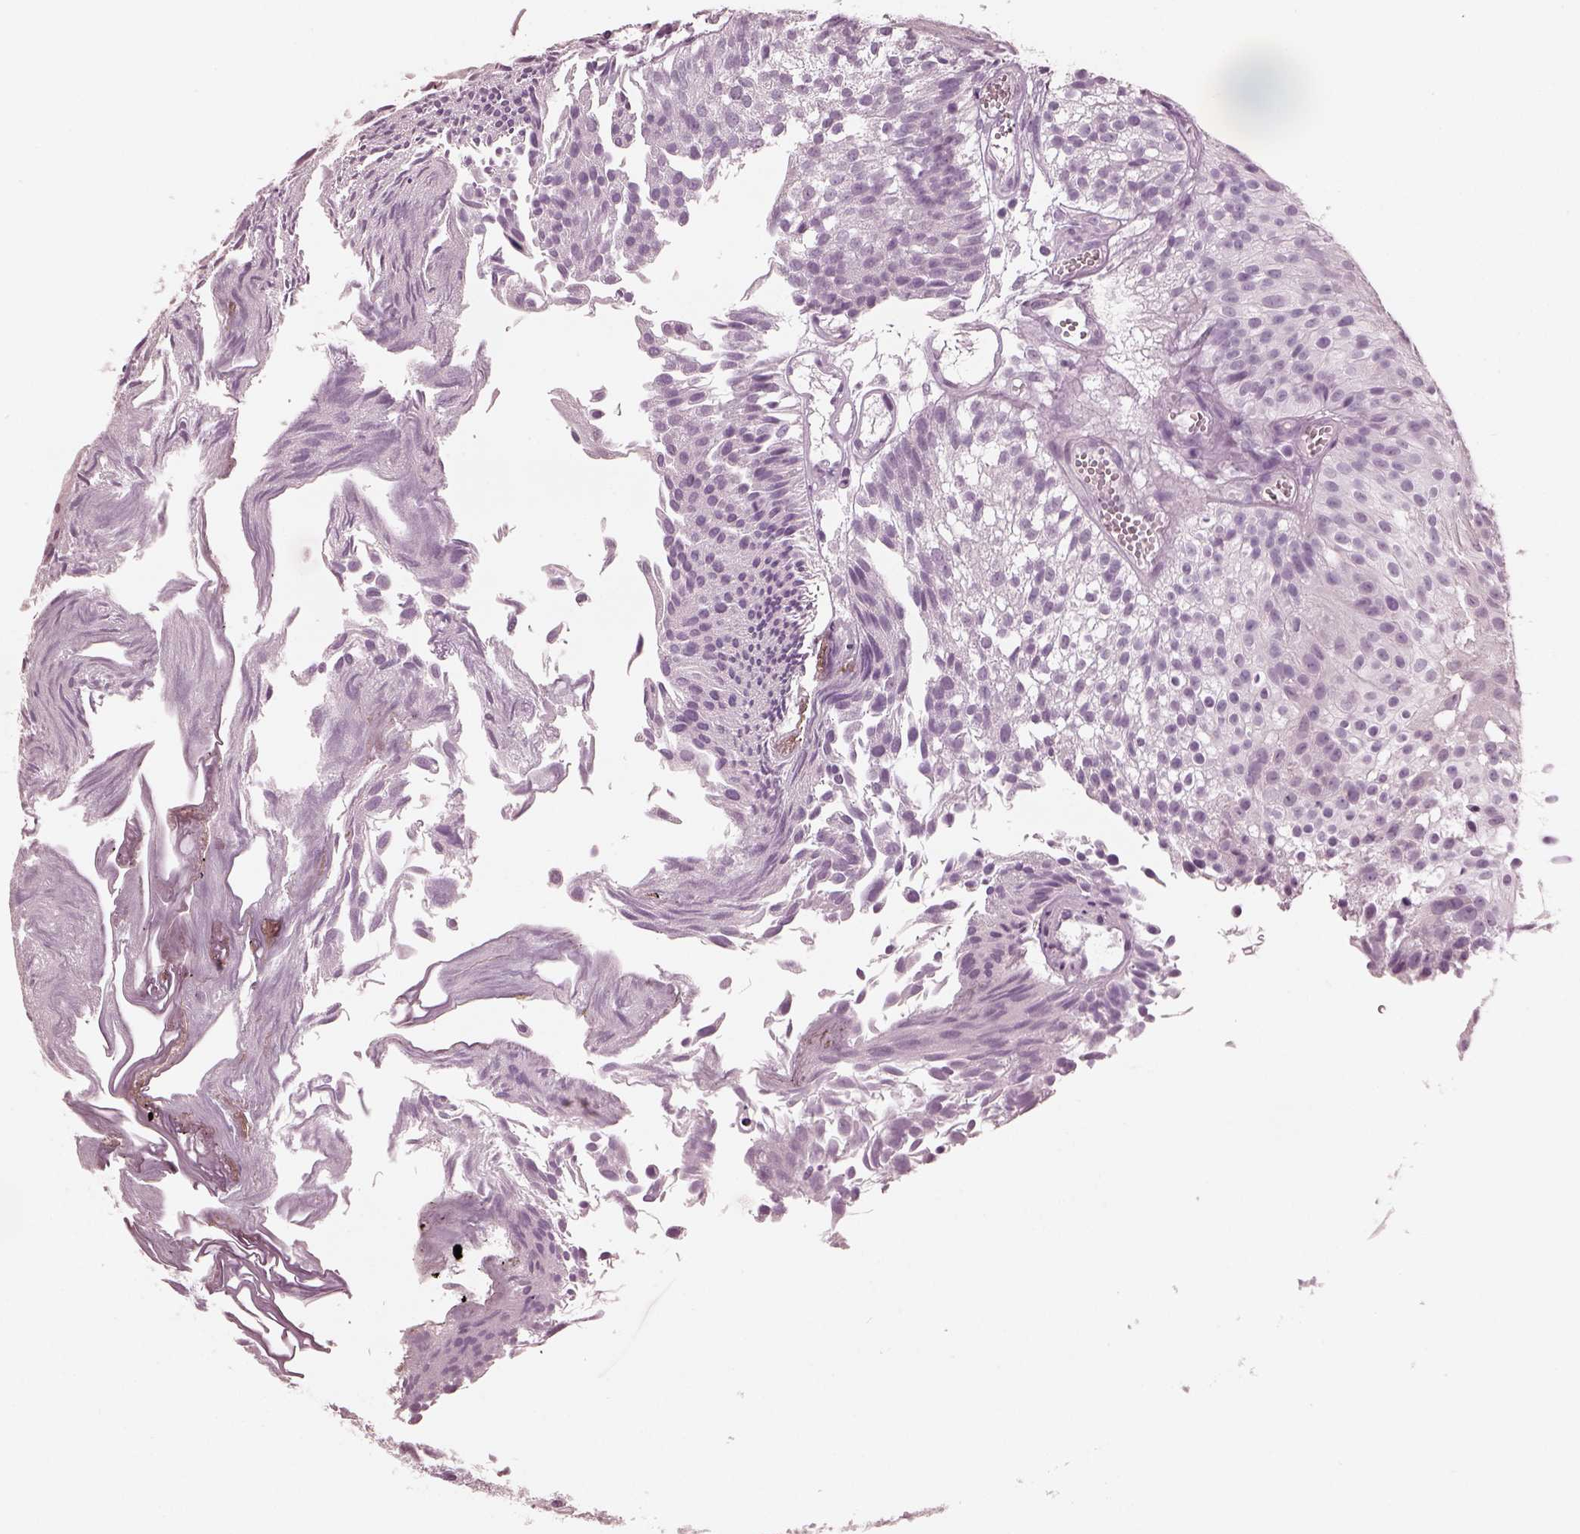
{"staining": {"intensity": "negative", "quantity": "none", "location": "none"}, "tissue": "urothelial cancer", "cell_type": "Tumor cells", "image_type": "cancer", "snomed": [{"axis": "morphology", "description": "Urothelial carcinoma, Low grade"}, {"axis": "topography", "description": "Urinary bladder"}], "caption": "The micrograph reveals no staining of tumor cells in low-grade urothelial carcinoma. (Immunohistochemistry, brightfield microscopy, high magnification).", "gene": "CSH1", "patient": {"sex": "male", "age": 70}}